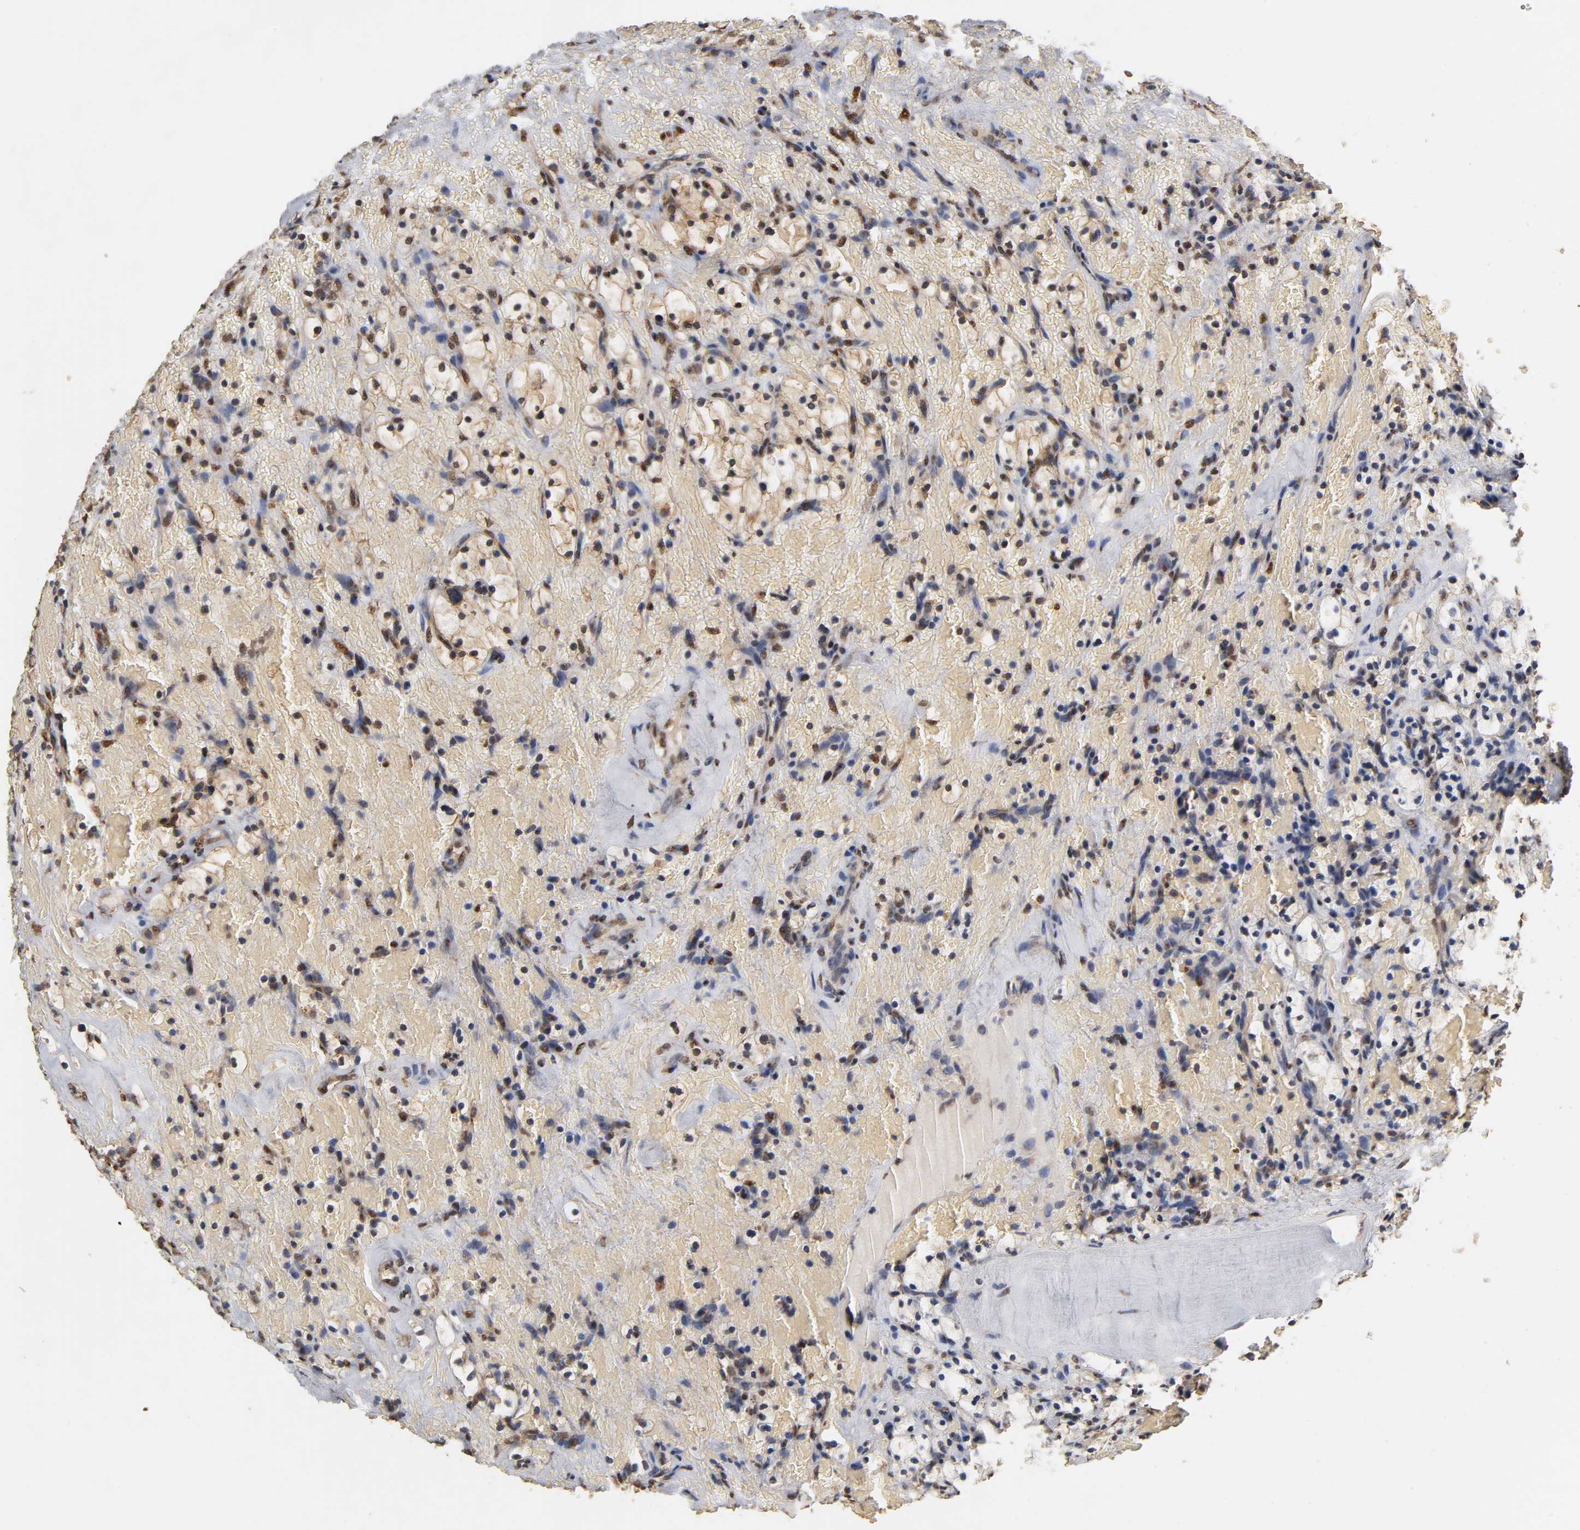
{"staining": {"intensity": "moderate", "quantity": "25%-75%", "location": "cytoplasmic/membranous"}, "tissue": "renal cancer", "cell_type": "Tumor cells", "image_type": "cancer", "snomed": [{"axis": "morphology", "description": "Adenocarcinoma, NOS"}, {"axis": "topography", "description": "Kidney"}], "caption": "Moderate cytoplasmic/membranous protein positivity is seen in approximately 25%-75% of tumor cells in adenocarcinoma (renal). Using DAB (brown) and hematoxylin (blue) stains, captured at high magnification using brightfield microscopy.", "gene": "PKN1", "patient": {"sex": "female", "age": 83}}